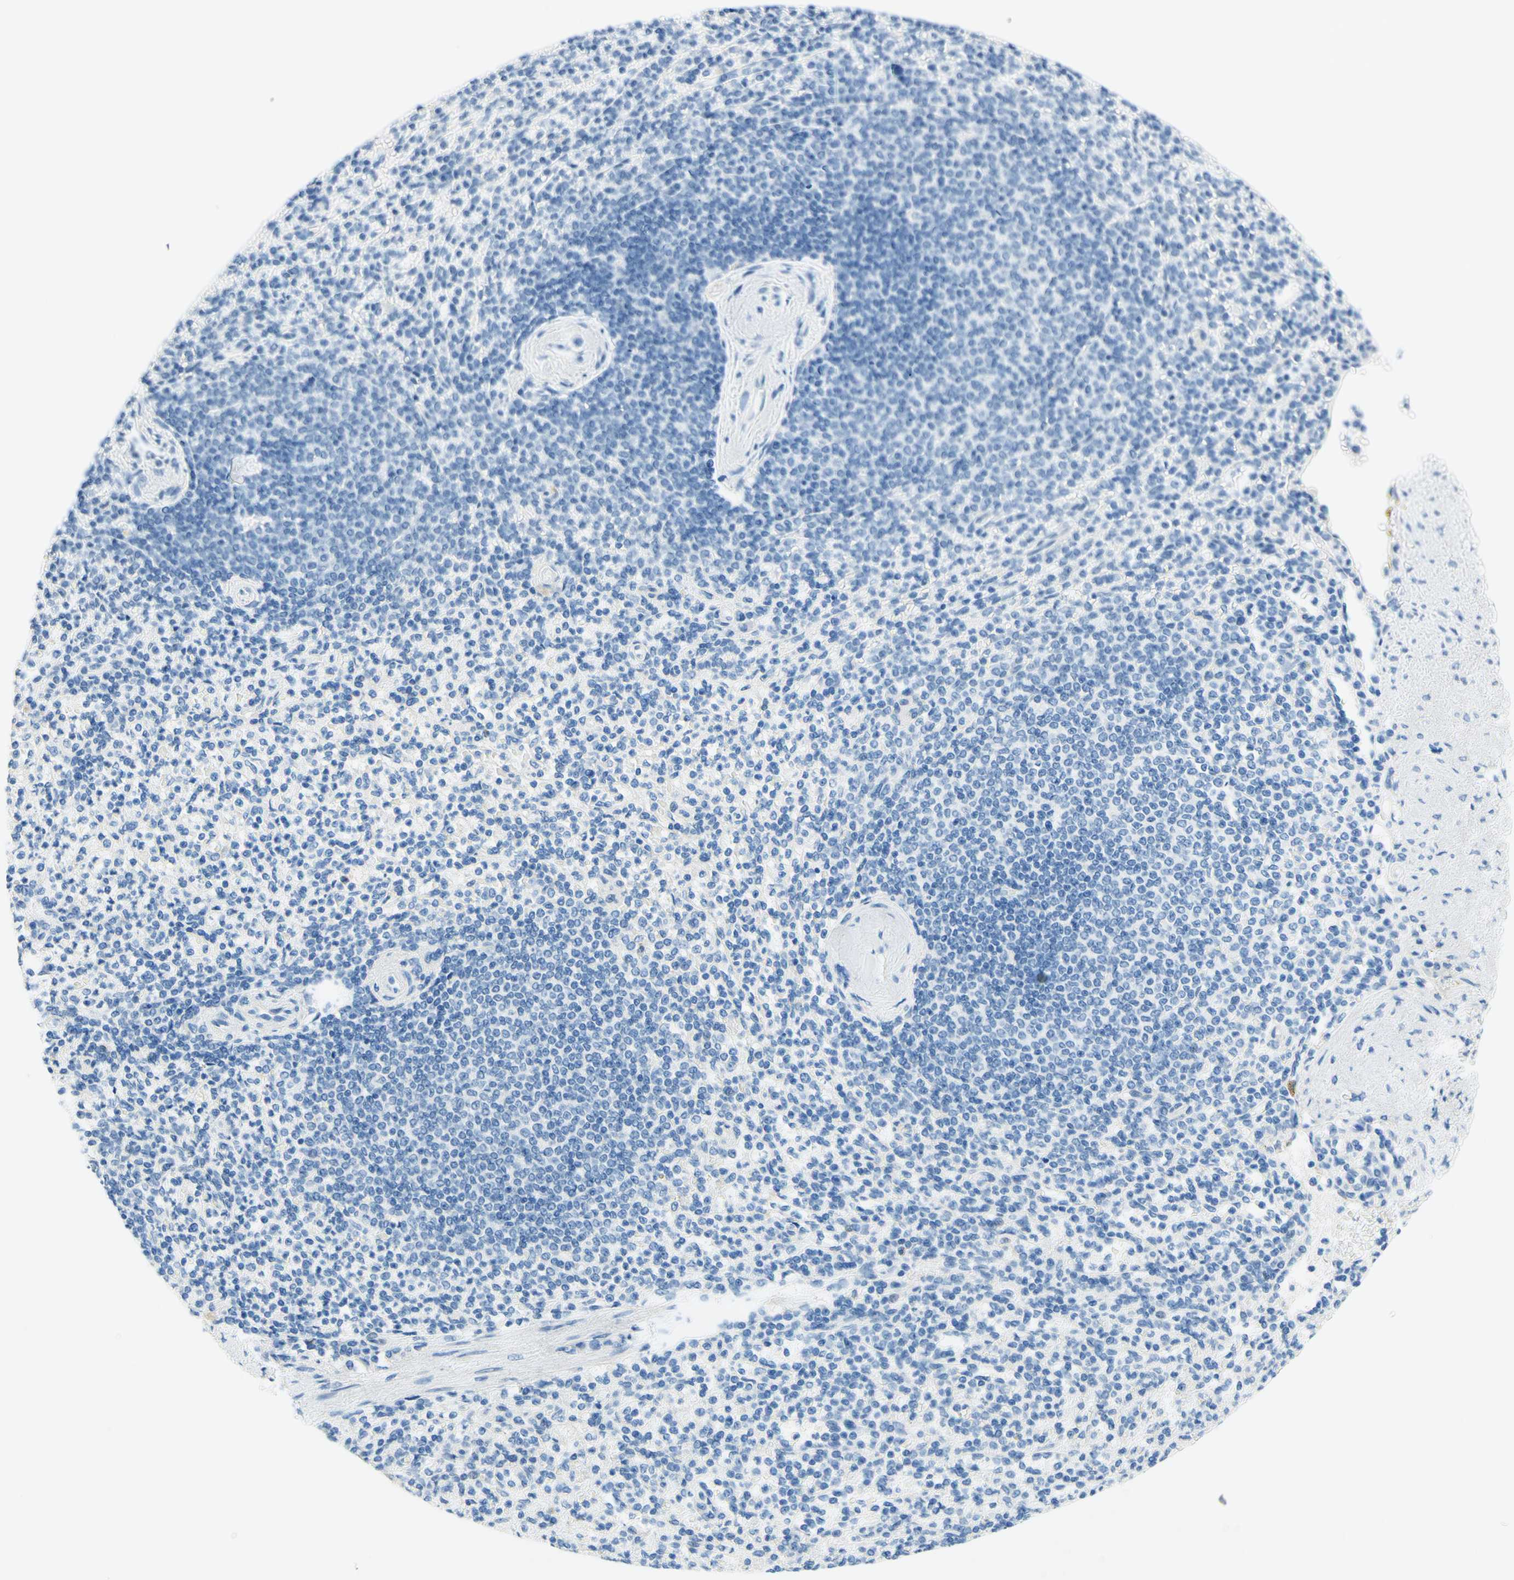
{"staining": {"intensity": "negative", "quantity": "none", "location": "none"}, "tissue": "spleen", "cell_type": "Cells in red pulp", "image_type": "normal", "snomed": [{"axis": "morphology", "description": "Normal tissue, NOS"}, {"axis": "topography", "description": "Spleen"}], "caption": "Immunohistochemistry (IHC) image of normal spleen: spleen stained with DAB shows no significant protein staining in cells in red pulp. (IHC, brightfield microscopy, high magnification).", "gene": "PASD1", "patient": {"sex": "female", "age": 74}}